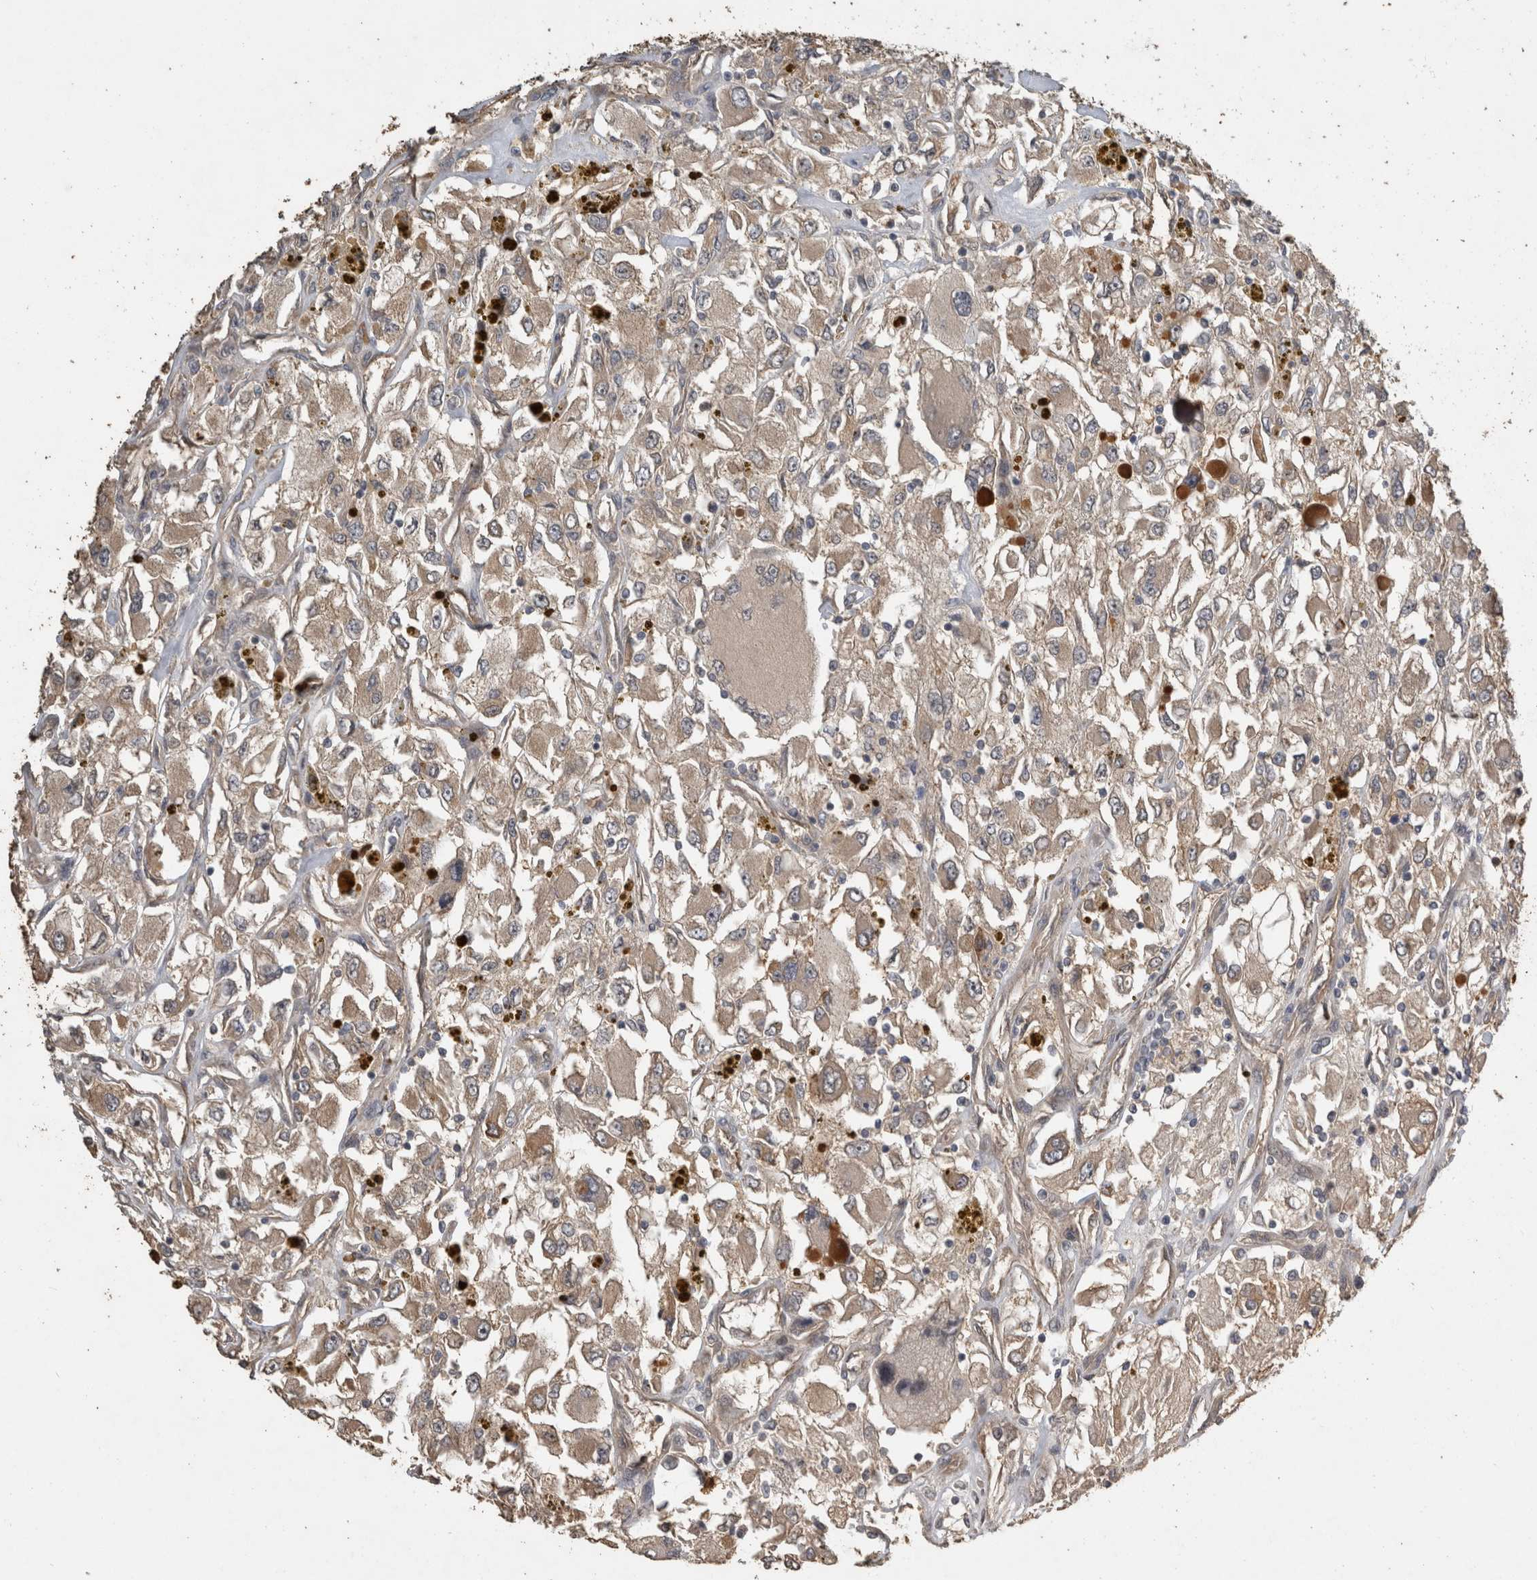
{"staining": {"intensity": "weak", "quantity": ">75%", "location": "cytoplasmic/membranous"}, "tissue": "renal cancer", "cell_type": "Tumor cells", "image_type": "cancer", "snomed": [{"axis": "morphology", "description": "Adenocarcinoma, NOS"}, {"axis": "topography", "description": "Kidney"}], "caption": "Tumor cells display low levels of weak cytoplasmic/membranous staining in about >75% of cells in human renal cancer.", "gene": "RHPN1", "patient": {"sex": "female", "age": 52}}